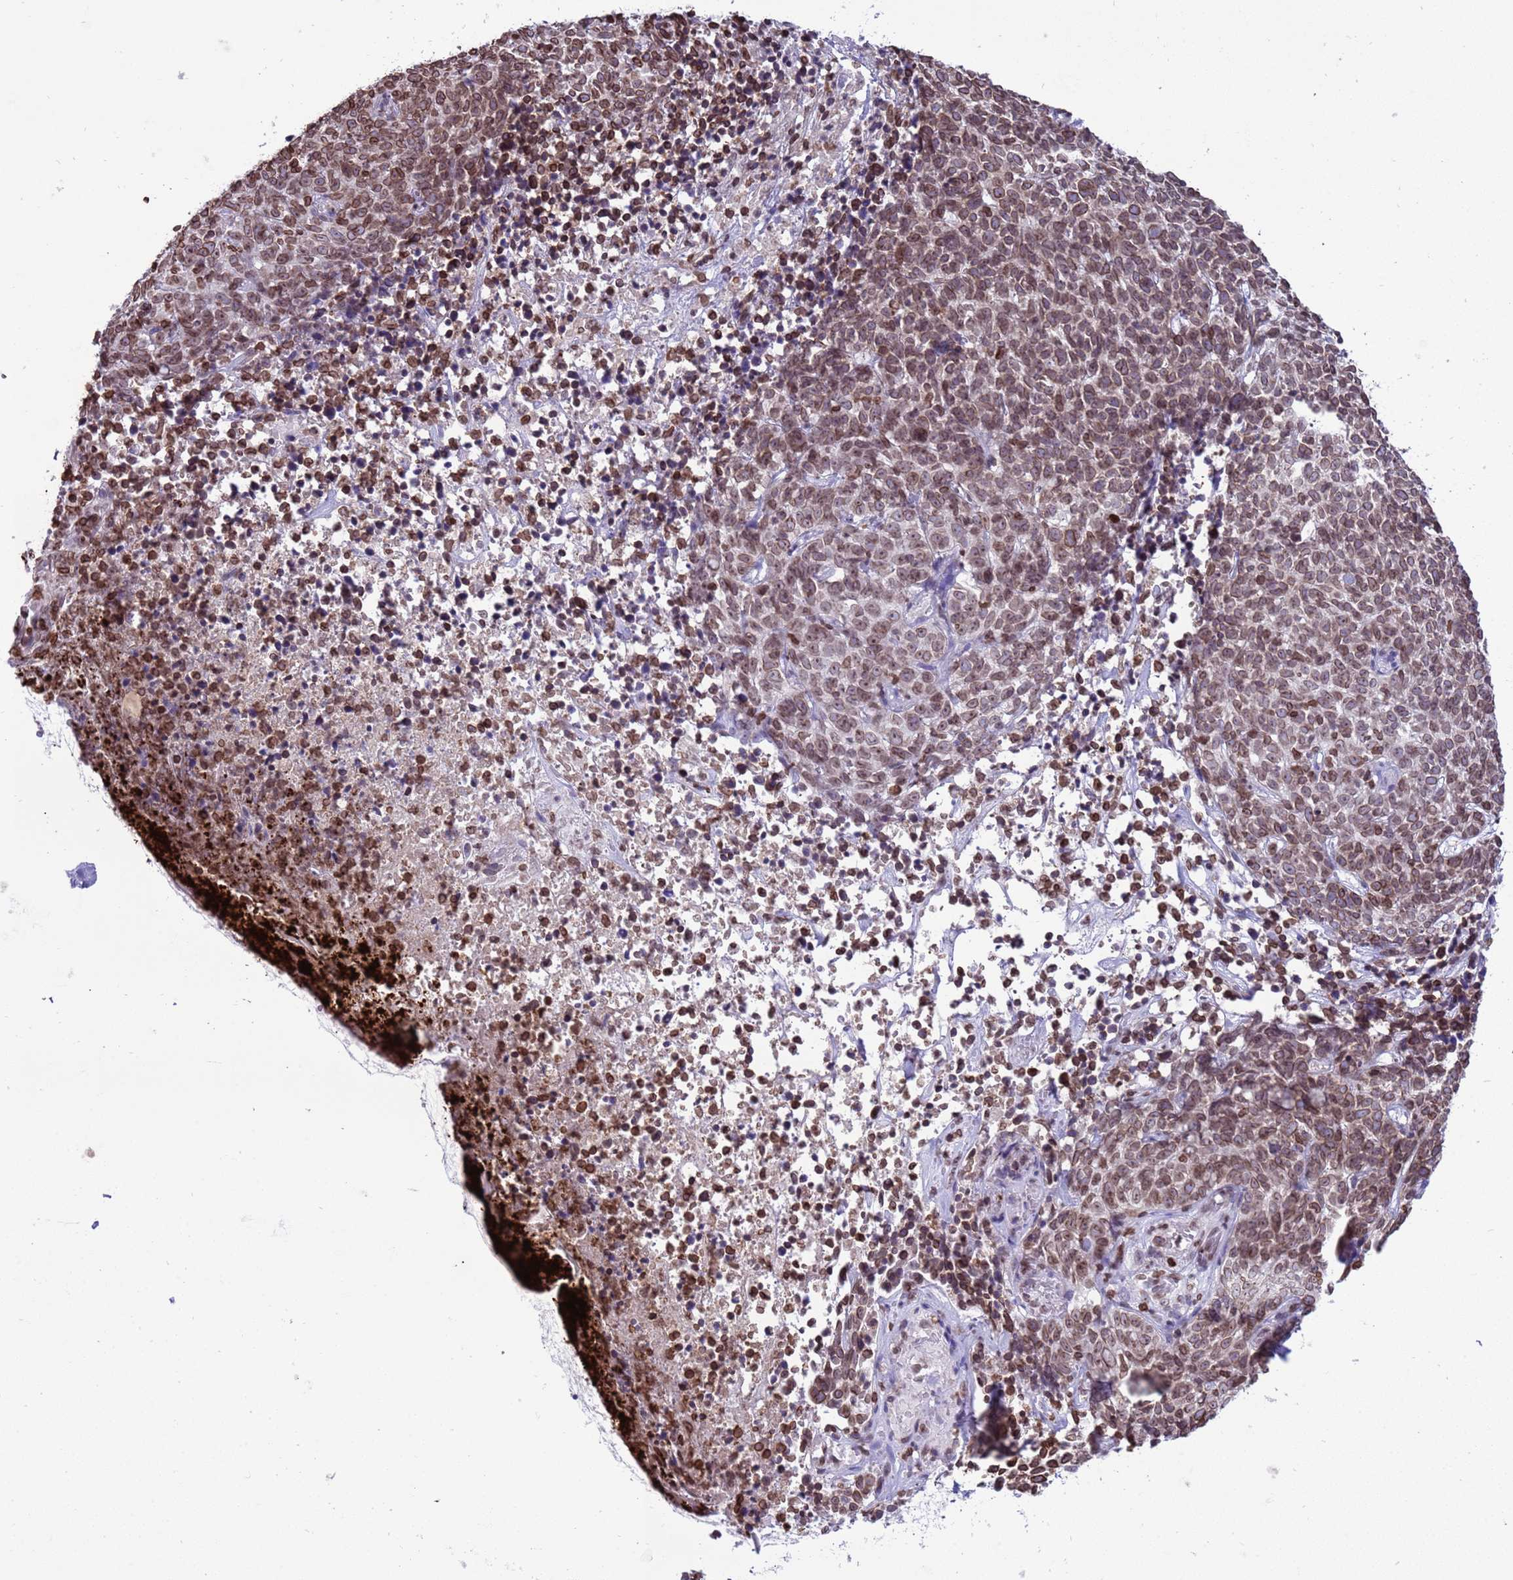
{"staining": {"intensity": "moderate", "quantity": ">75%", "location": "cytoplasmic/membranous,nuclear"}, "tissue": "skin cancer", "cell_type": "Tumor cells", "image_type": "cancer", "snomed": [{"axis": "morphology", "description": "Basal cell carcinoma"}, {"axis": "topography", "description": "Skin"}], "caption": "DAB (3,3'-diaminobenzidine) immunohistochemical staining of skin basal cell carcinoma reveals moderate cytoplasmic/membranous and nuclear protein staining in approximately >75% of tumor cells. (DAB (3,3'-diaminobenzidine) IHC, brown staining for protein, blue staining for nuclei).", "gene": "DHX37", "patient": {"sex": "female", "age": 84}}